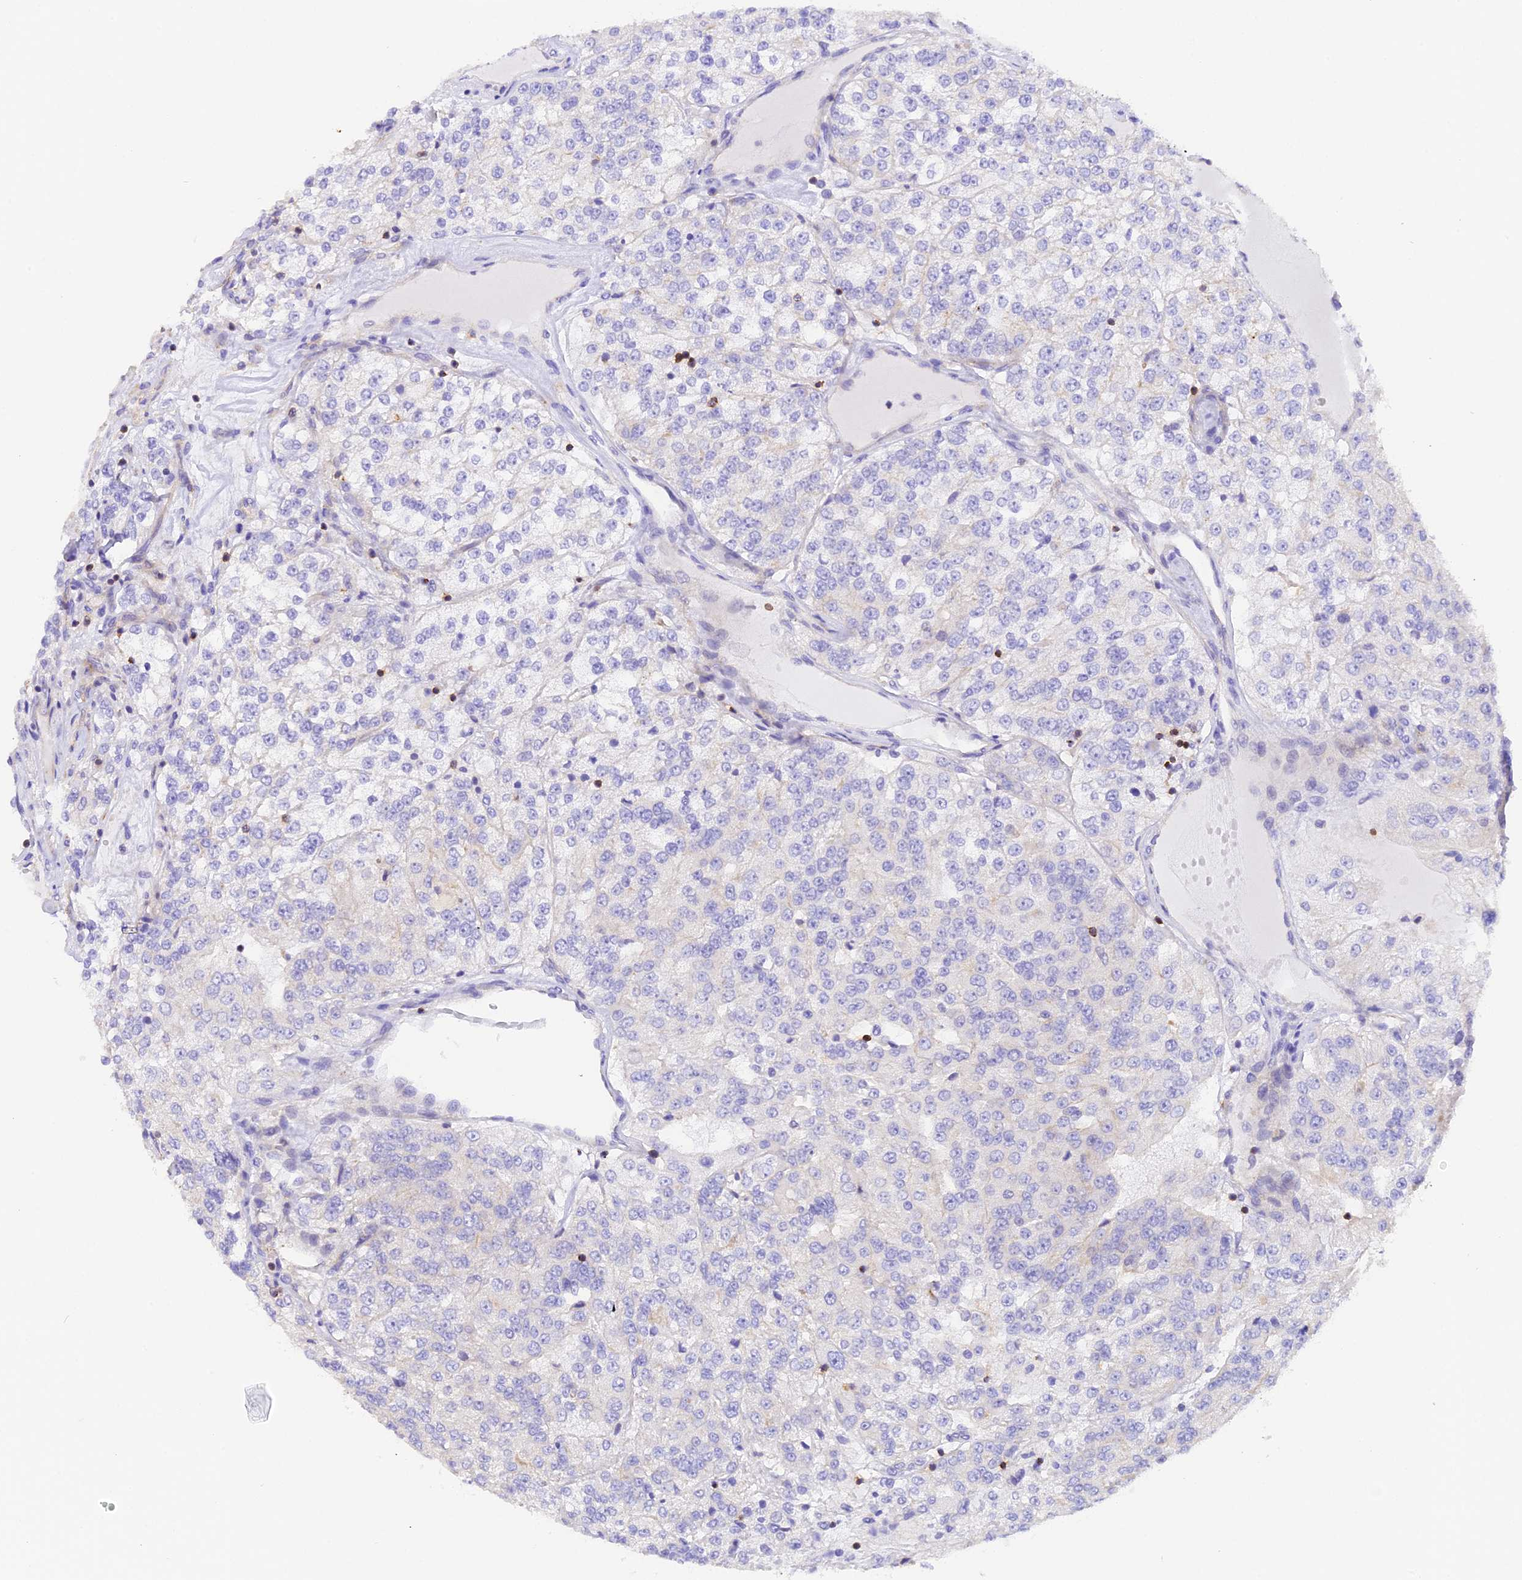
{"staining": {"intensity": "negative", "quantity": "none", "location": "none"}, "tissue": "renal cancer", "cell_type": "Tumor cells", "image_type": "cancer", "snomed": [{"axis": "morphology", "description": "Adenocarcinoma, NOS"}, {"axis": "topography", "description": "Kidney"}], "caption": "This is a histopathology image of immunohistochemistry (IHC) staining of adenocarcinoma (renal), which shows no positivity in tumor cells. (DAB IHC visualized using brightfield microscopy, high magnification).", "gene": "FAM193A", "patient": {"sex": "female", "age": 63}}